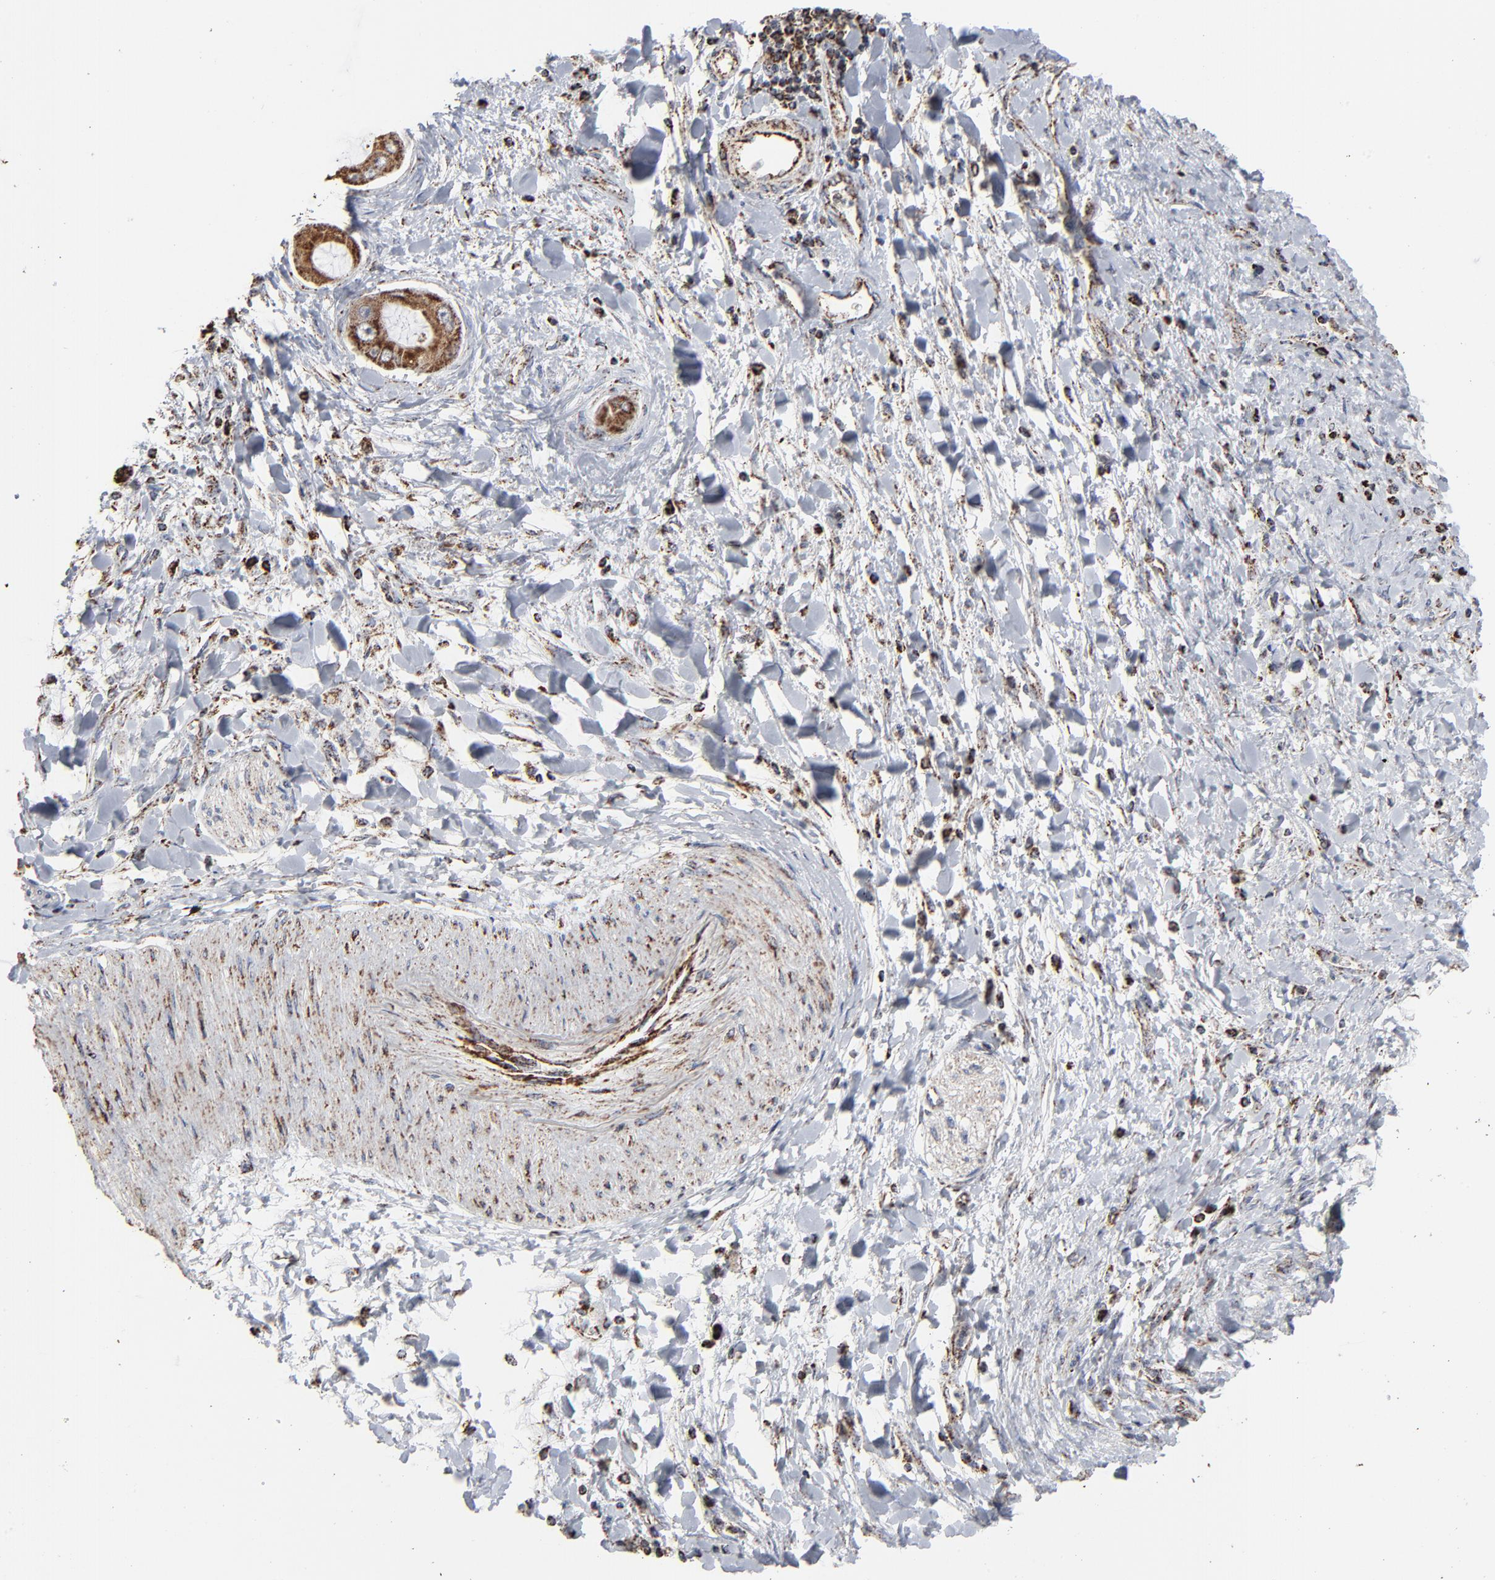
{"staining": {"intensity": "weak", "quantity": ">75%", "location": "cytoplasmic/membranous"}, "tissue": "adipose tissue", "cell_type": "Adipocytes", "image_type": "normal", "snomed": [{"axis": "morphology", "description": "Normal tissue, NOS"}, {"axis": "morphology", "description": "Cholangiocarcinoma"}, {"axis": "topography", "description": "Liver"}, {"axis": "topography", "description": "Peripheral nerve tissue"}], "caption": "Immunohistochemistry histopathology image of normal adipose tissue: adipose tissue stained using IHC shows low levels of weak protein expression localized specifically in the cytoplasmic/membranous of adipocytes, appearing as a cytoplasmic/membranous brown color.", "gene": "UQCRC1", "patient": {"sex": "male", "age": 50}}